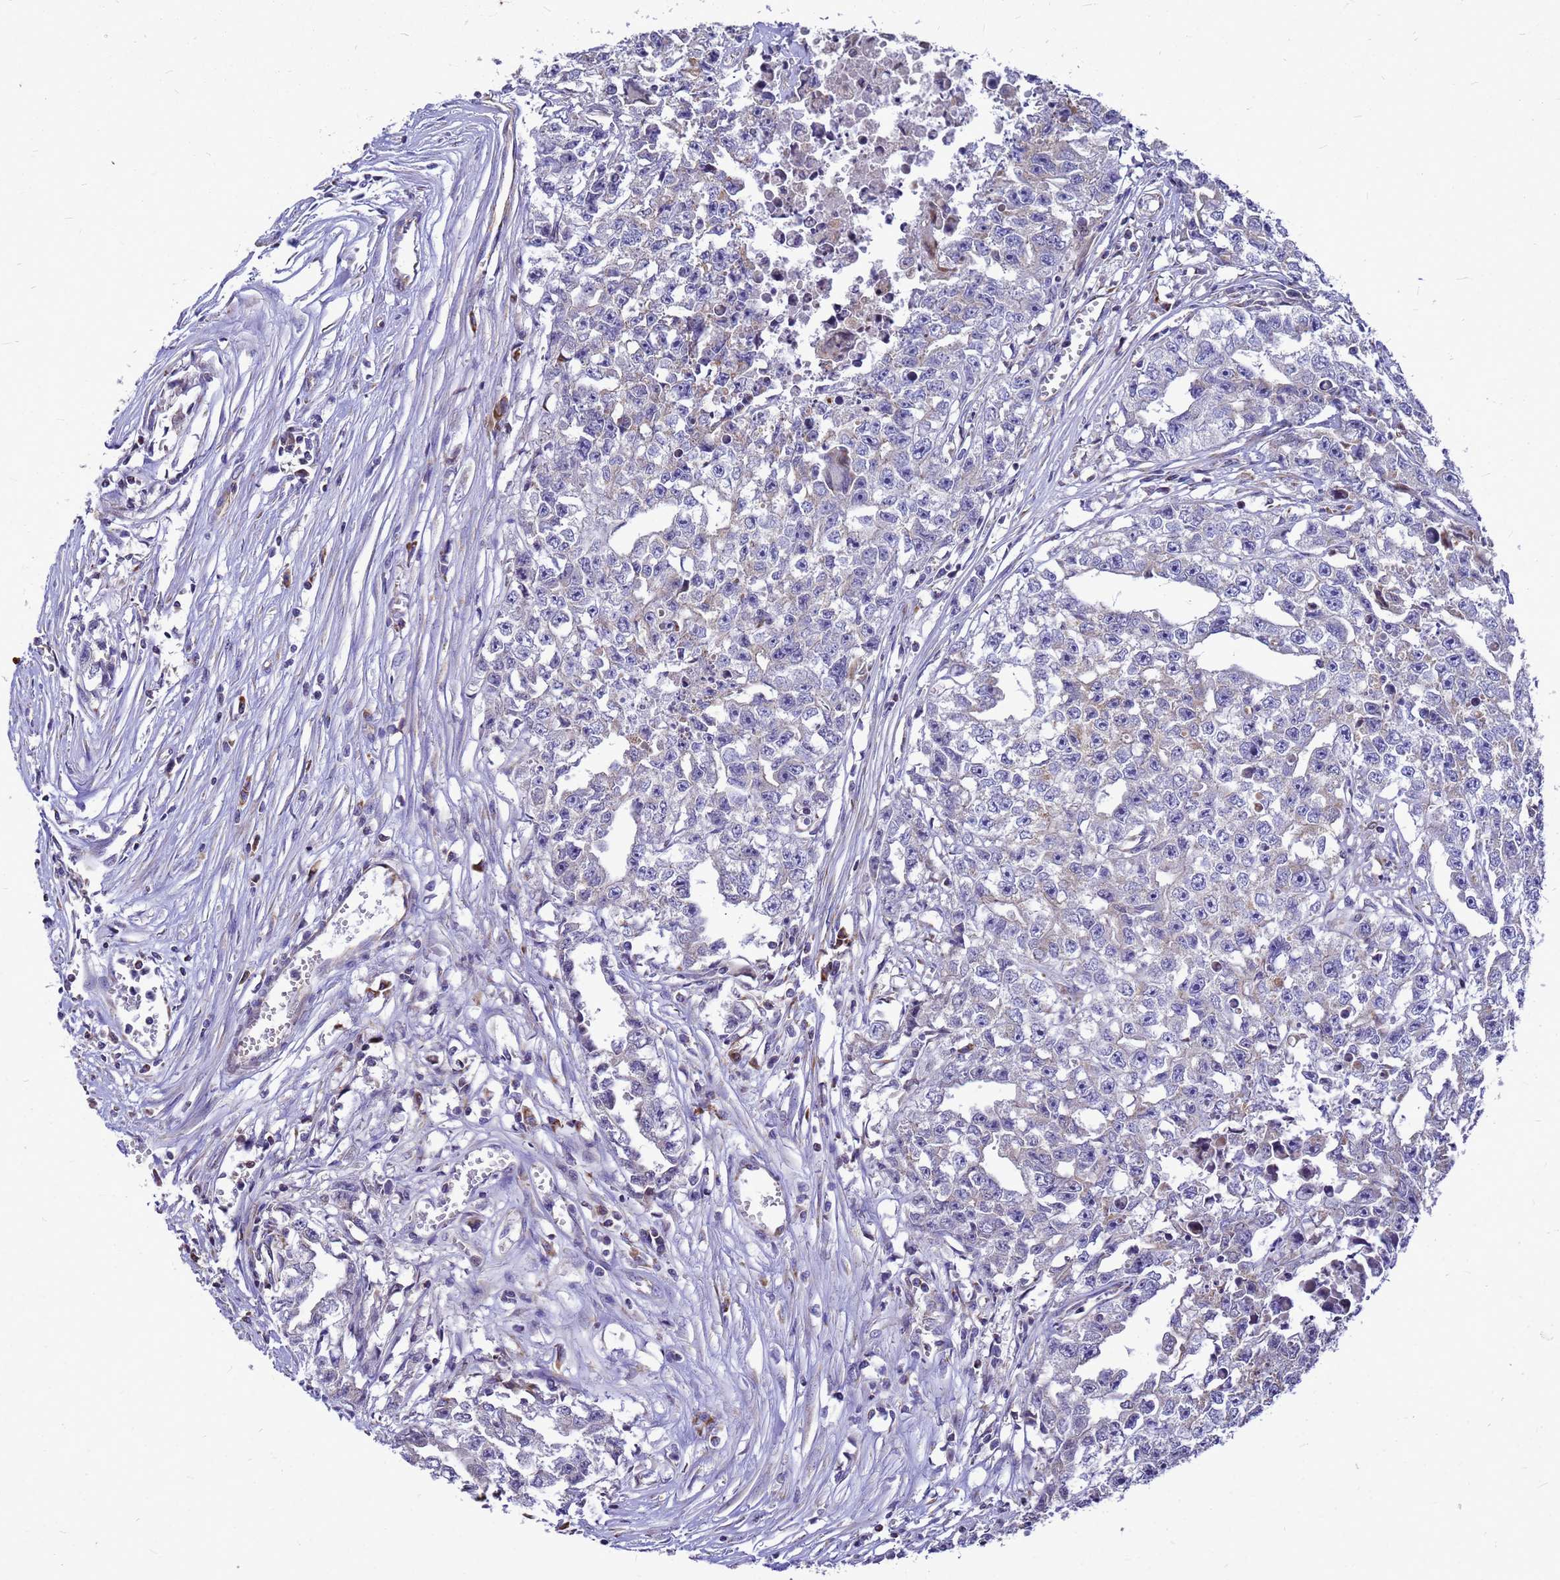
{"staining": {"intensity": "moderate", "quantity": "25%-75%", "location": "cytoplasmic/membranous"}, "tissue": "testis cancer", "cell_type": "Tumor cells", "image_type": "cancer", "snomed": [{"axis": "morphology", "description": "Seminoma, NOS"}, {"axis": "morphology", "description": "Carcinoma, Embryonal, NOS"}, {"axis": "topography", "description": "Testis"}], "caption": "Immunohistochemical staining of testis seminoma reveals medium levels of moderate cytoplasmic/membranous positivity in about 25%-75% of tumor cells. Immunohistochemistry (ihc) stains the protein in brown and the nuclei are stained blue.", "gene": "CMC4", "patient": {"sex": "male", "age": 43}}